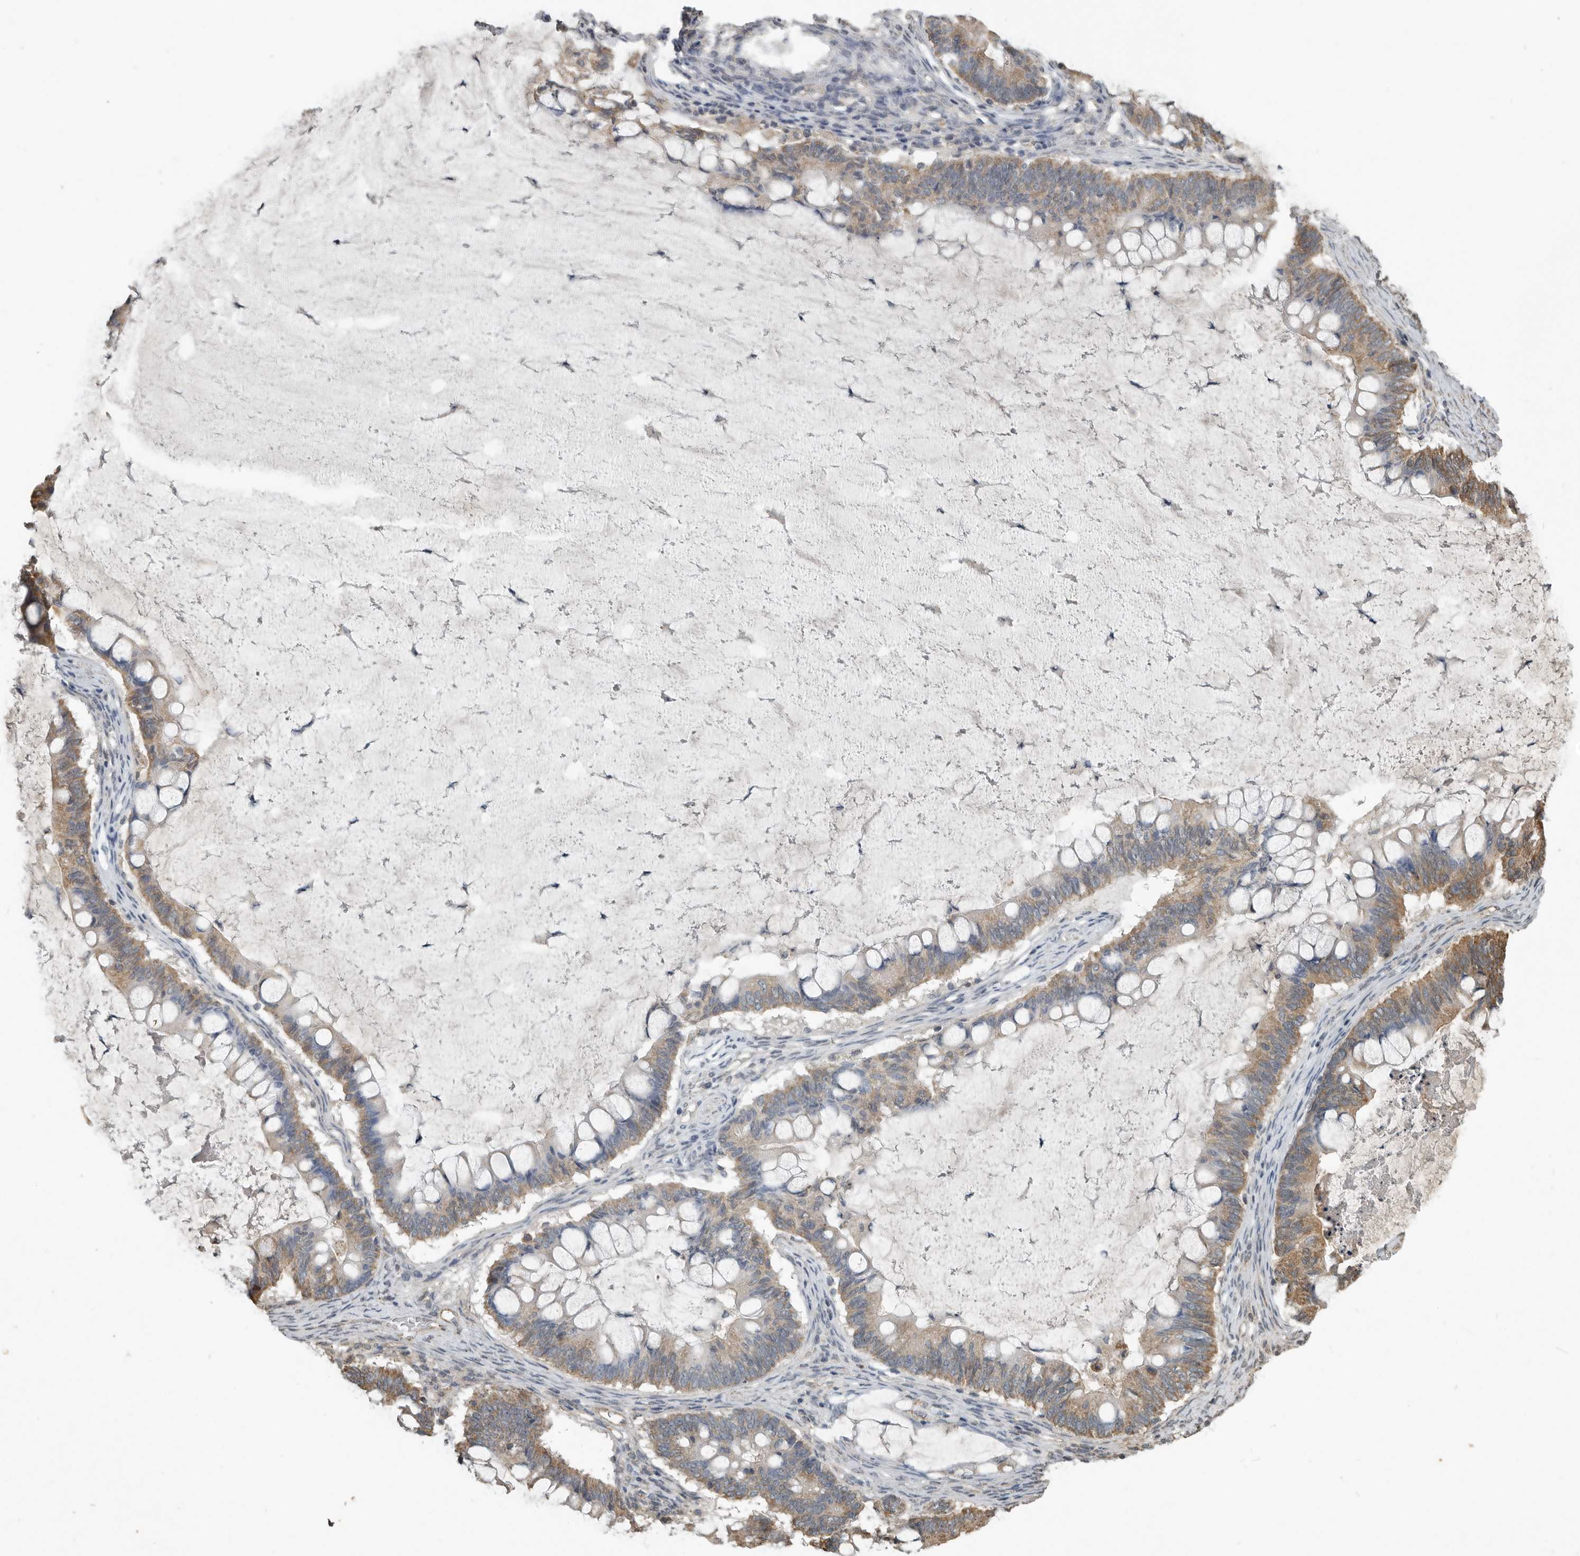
{"staining": {"intensity": "moderate", "quantity": ">75%", "location": "cytoplasmic/membranous"}, "tissue": "ovarian cancer", "cell_type": "Tumor cells", "image_type": "cancer", "snomed": [{"axis": "morphology", "description": "Cystadenocarcinoma, mucinous, NOS"}, {"axis": "topography", "description": "Ovary"}], "caption": "The image displays immunohistochemical staining of ovarian cancer. There is moderate cytoplasmic/membranous staining is identified in about >75% of tumor cells. (brown staining indicates protein expression, while blue staining denotes nuclei).", "gene": "AFAP1", "patient": {"sex": "female", "age": 61}}